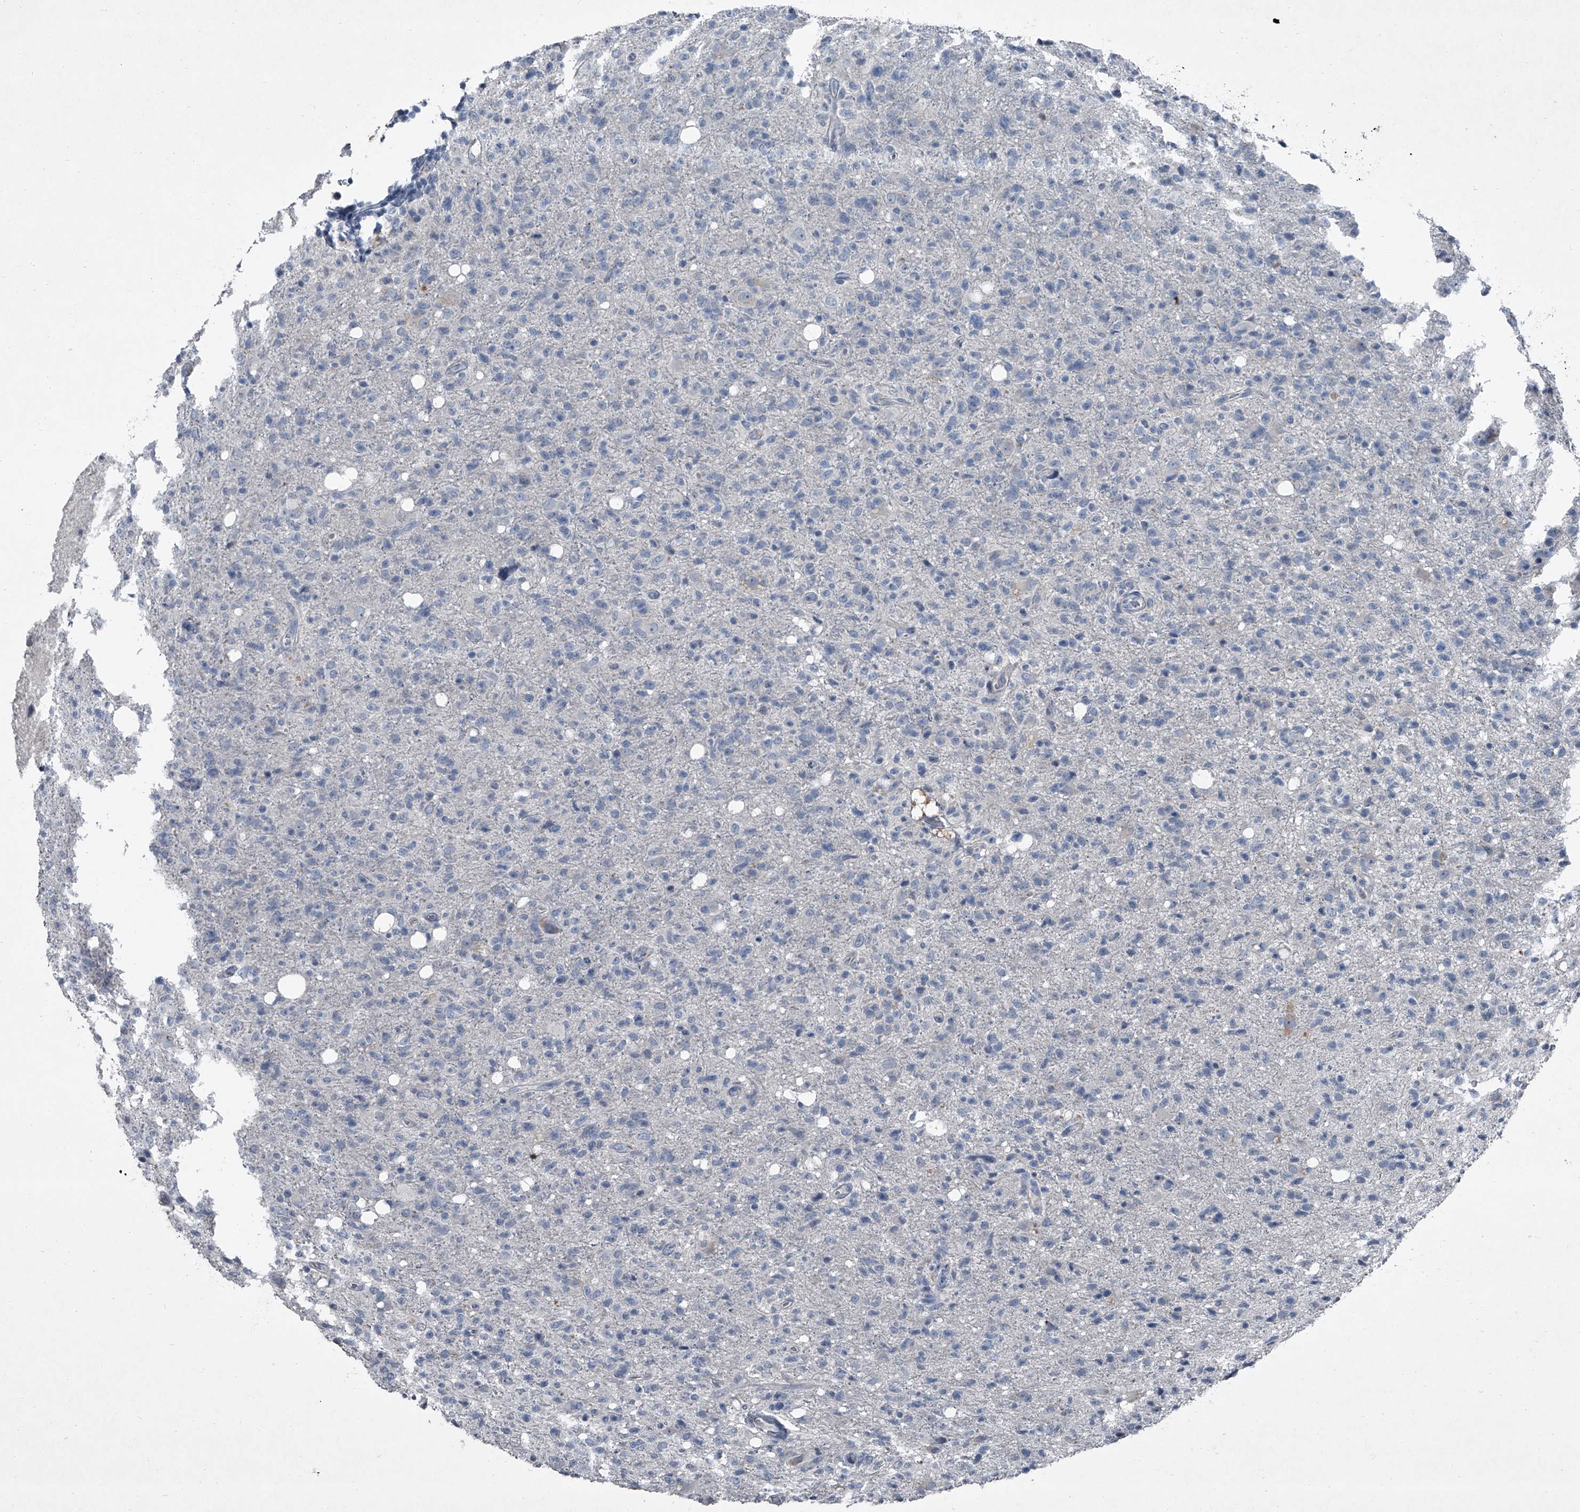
{"staining": {"intensity": "negative", "quantity": "none", "location": "none"}, "tissue": "glioma", "cell_type": "Tumor cells", "image_type": "cancer", "snomed": [{"axis": "morphology", "description": "Glioma, malignant, High grade"}, {"axis": "topography", "description": "Brain"}], "caption": "Tumor cells are negative for brown protein staining in glioma. The staining is performed using DAB brown chromogen with nuclei counter-stained in using hematoxylin.", "gene": "HEPHL1", "patient": {"sex": "female", "age": 57}}